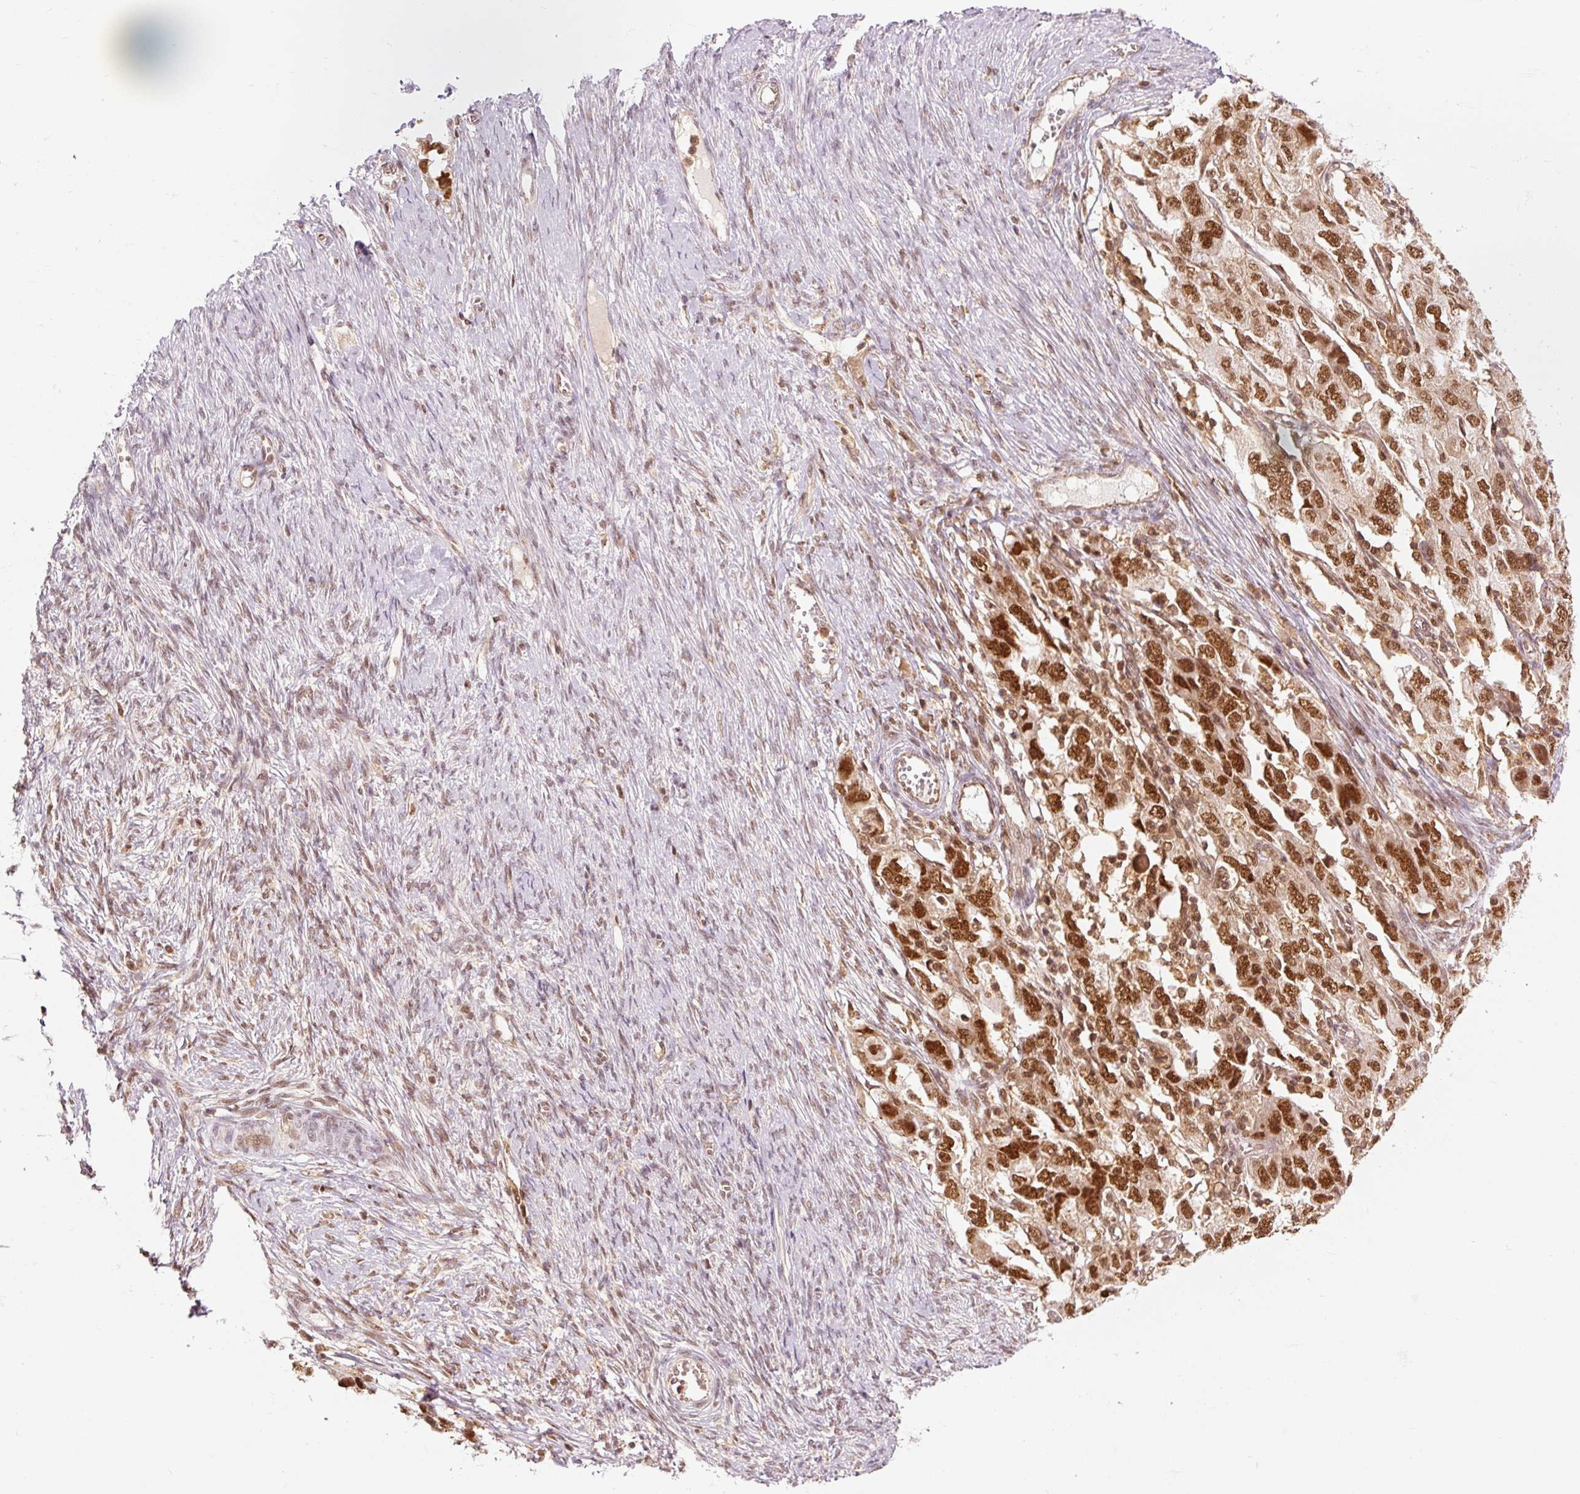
{"staining": {"intensity": "strong", "quantity": ">75%", "location": "nuclear"}, "tissue": "ovarian cancer", "cell_type": "Tumor cells", "image_type": "cancer", "snomed": [{"axis": "morphology", "description": "Carcinoma, NOS"}, {"axis": "morphology", "description": "Cystadenocarcinoma, serous, NOS"}, {"axis": "topography", "description": "Ovary"}], "caption": "This image reveals immunohistochemistry (IHC) staining of human ovarian cancer (carcinoma), with high strong nuclear positivity in about >75% of tumor cells.", "gene": "CSTF1", "patient": {"sex": "female", "age": 69}}